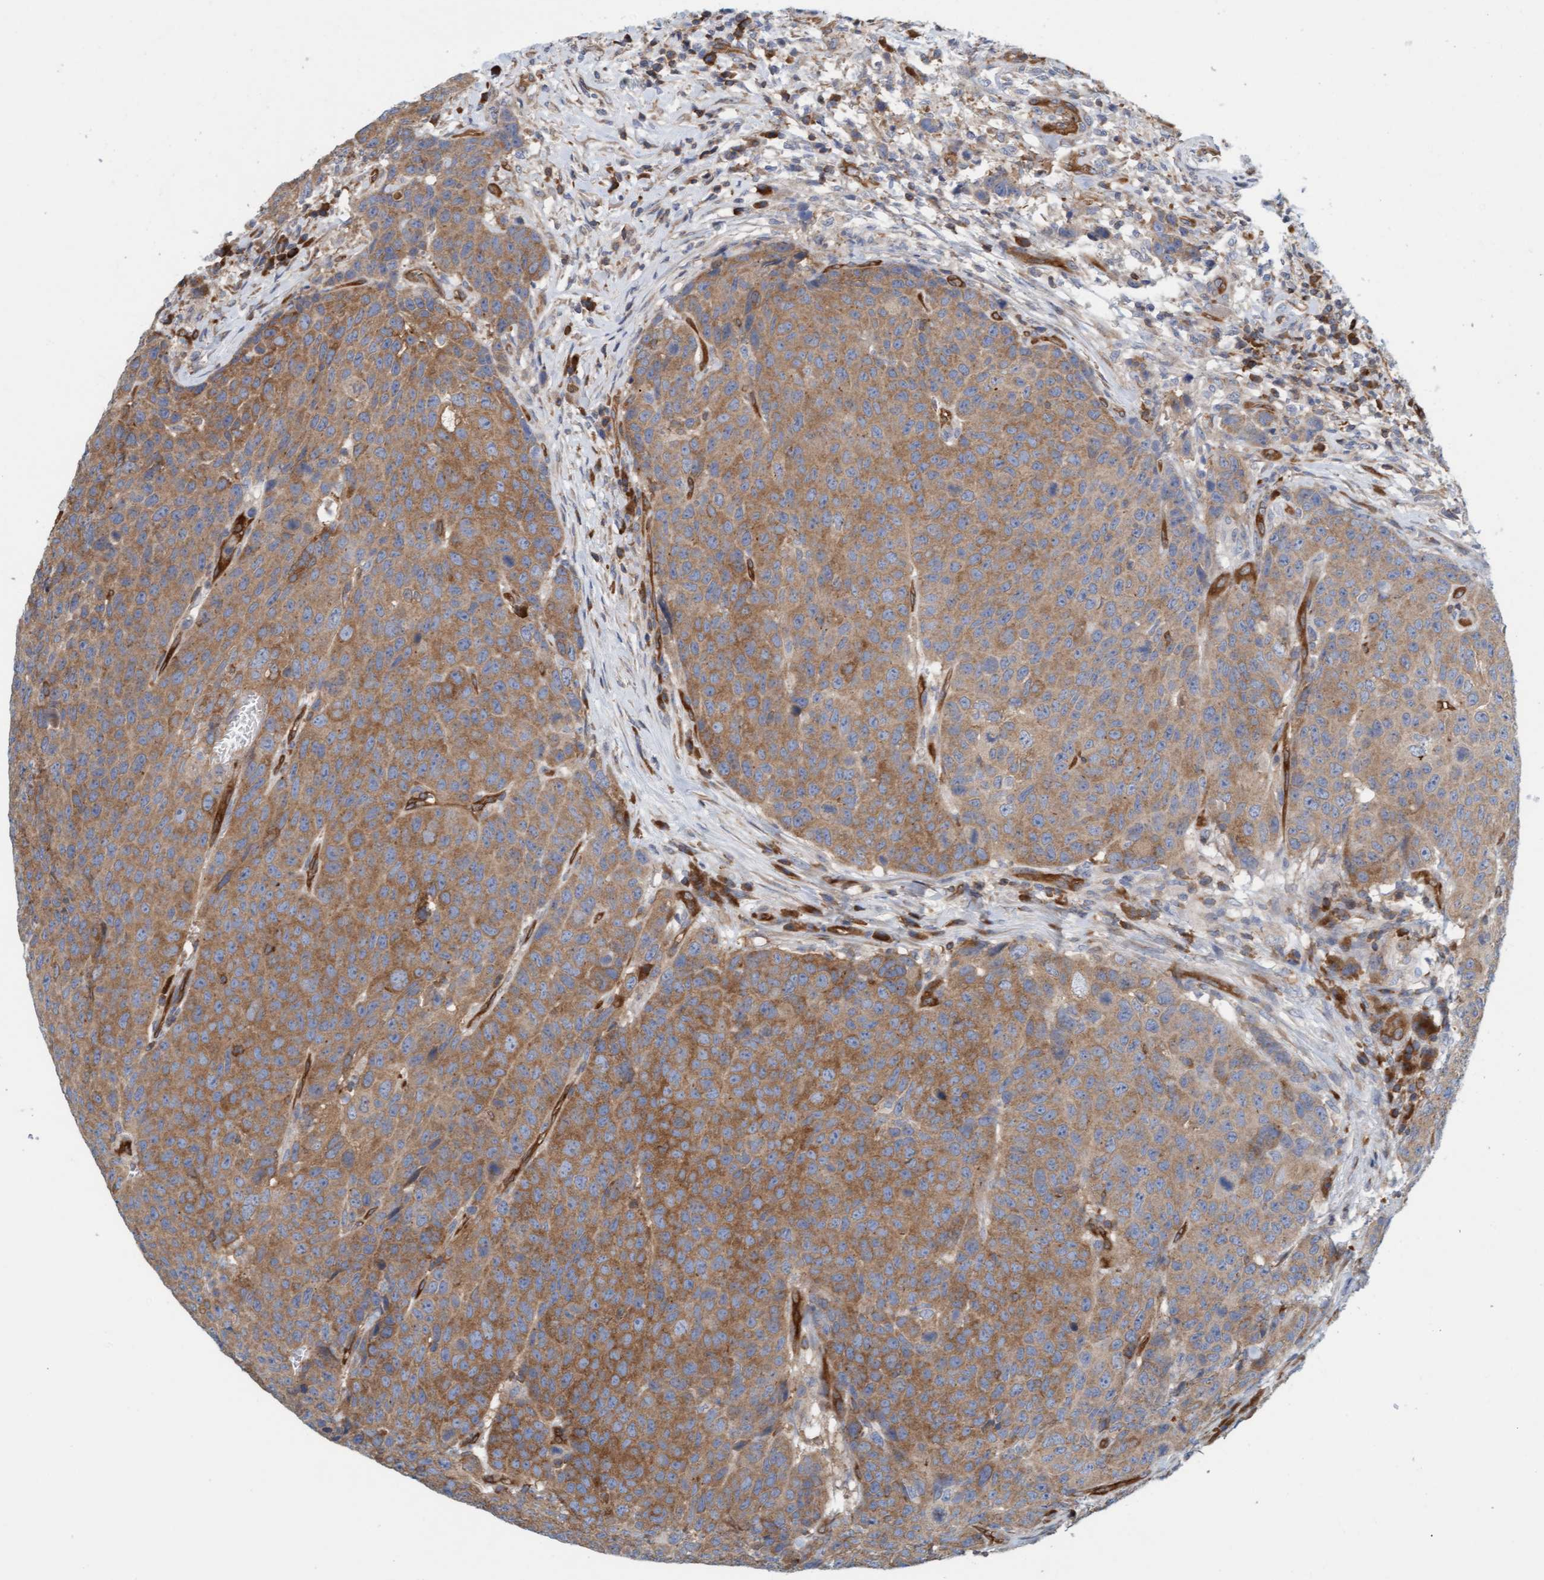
{"staining": {"intensity": "moderate", "quantity": ">75%", "location": "cytoplasmic/membranous"}, "tissue": "head and neck cancer", "cell_type": "Tumor cells", "image_type": "cancer", "snomed": [{"axis": "morphology", "description": "Squamous cell carcinoma, NOS"}, {"axis": "topography", "description": "Head-Neck"}], "caption": "Human head and neck squamous cell carcinoma stained with a protein marker demonstrates moderate staining in tumor cells.", "gene": "PRKD2", "patient": {"sex": "male", "age": 66}}